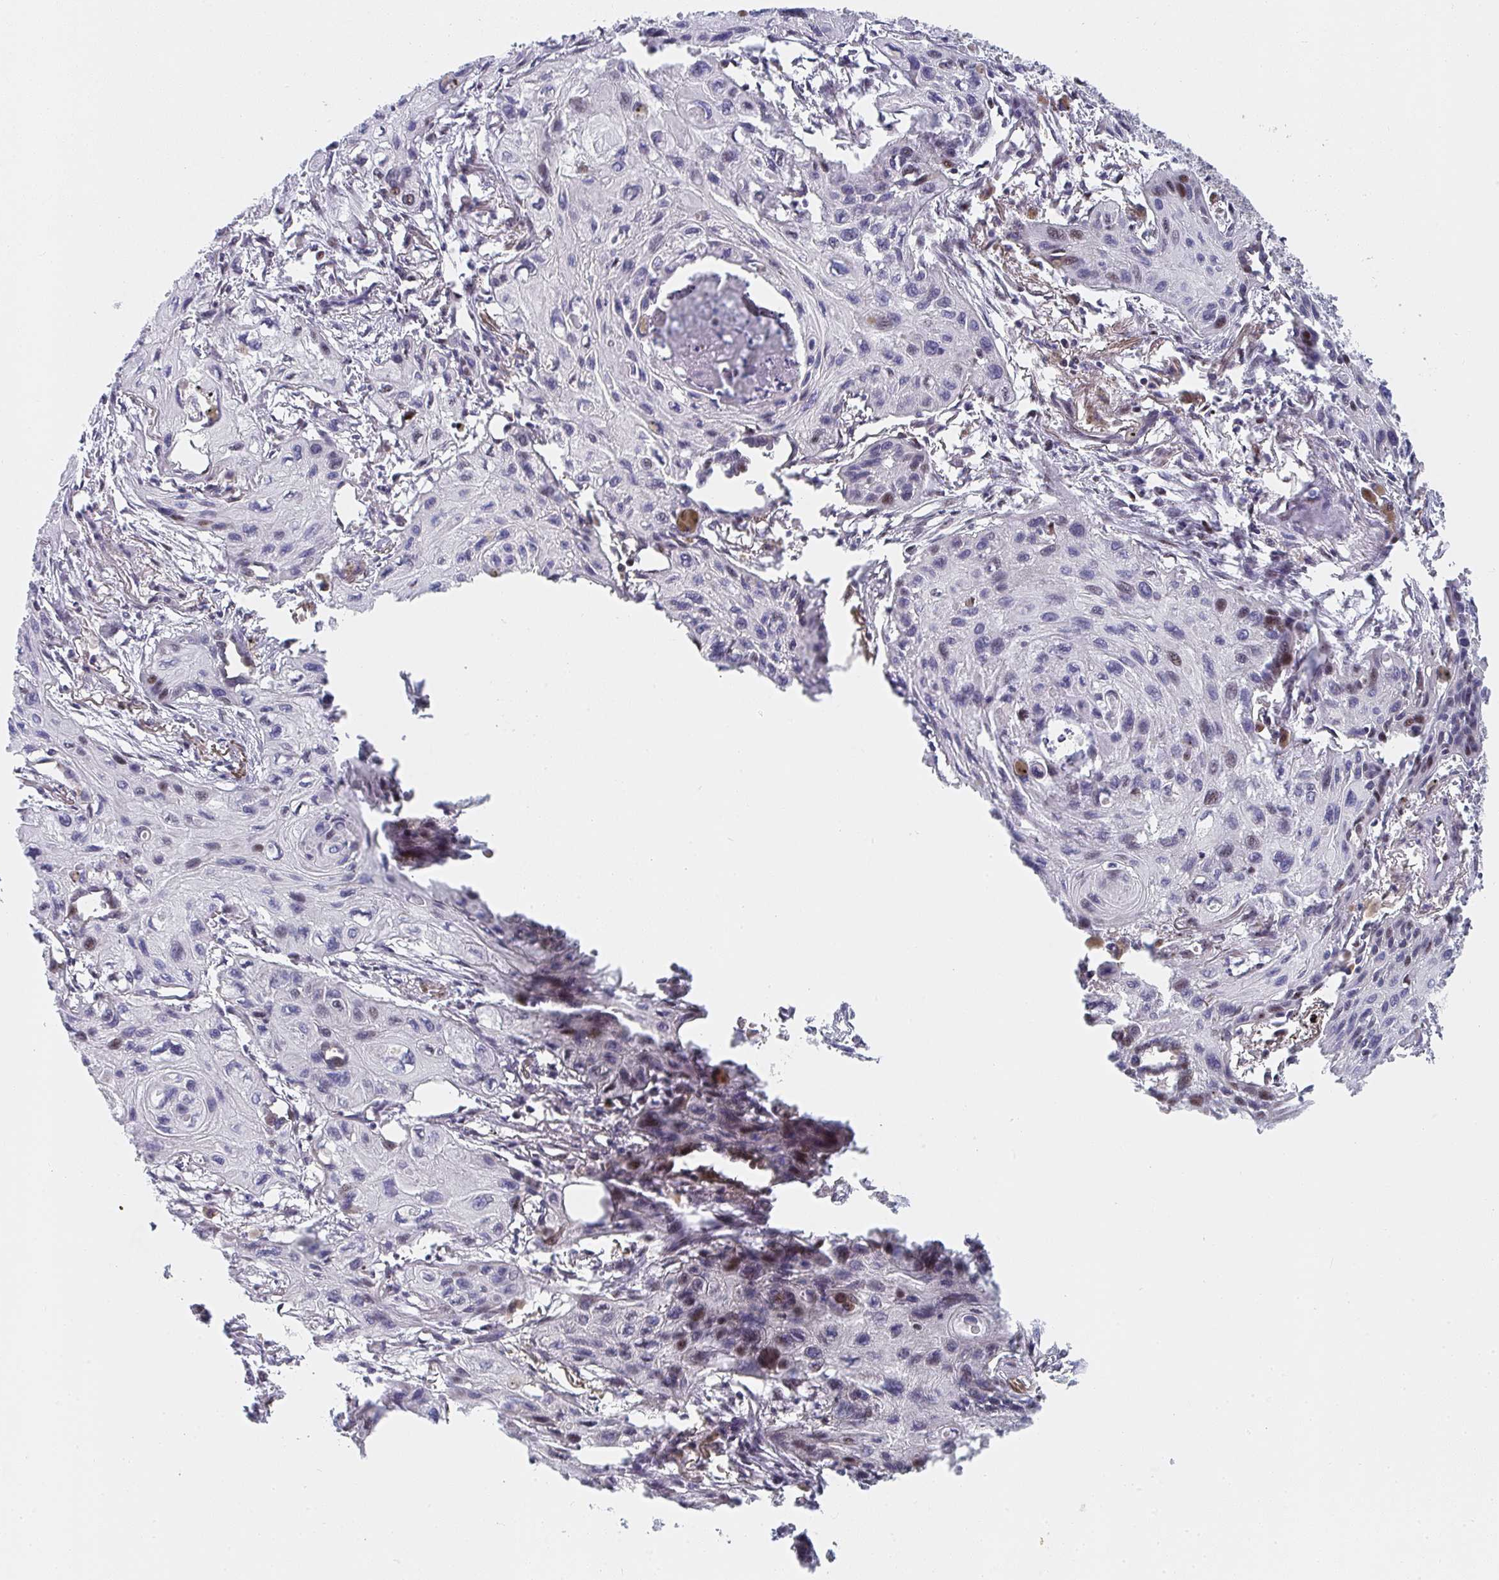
{"staining": {"intensity": "moderate", "quantity": "<25%", "location": "nuclear"}, "tissue": "lung cancer", "cell_type": "Tumor cells", "image_type": "cancer", "snomed": [{"axis": "morphology", "description": "Squamous cell carcinoma, NOS"}, {"axis": "topography", "description": "Lung"}], "caption": "Lung squamous cell carcinoma stained for a protein shows moderate nuclear positivity in tumor cells. The protein of interest is stained brown, and the nuclei are stained in blue (DAB IHC with brightfield microscopy, high magnification).", "gene": "ZIC3", "patient": {"sex": "male", "age": 71}}